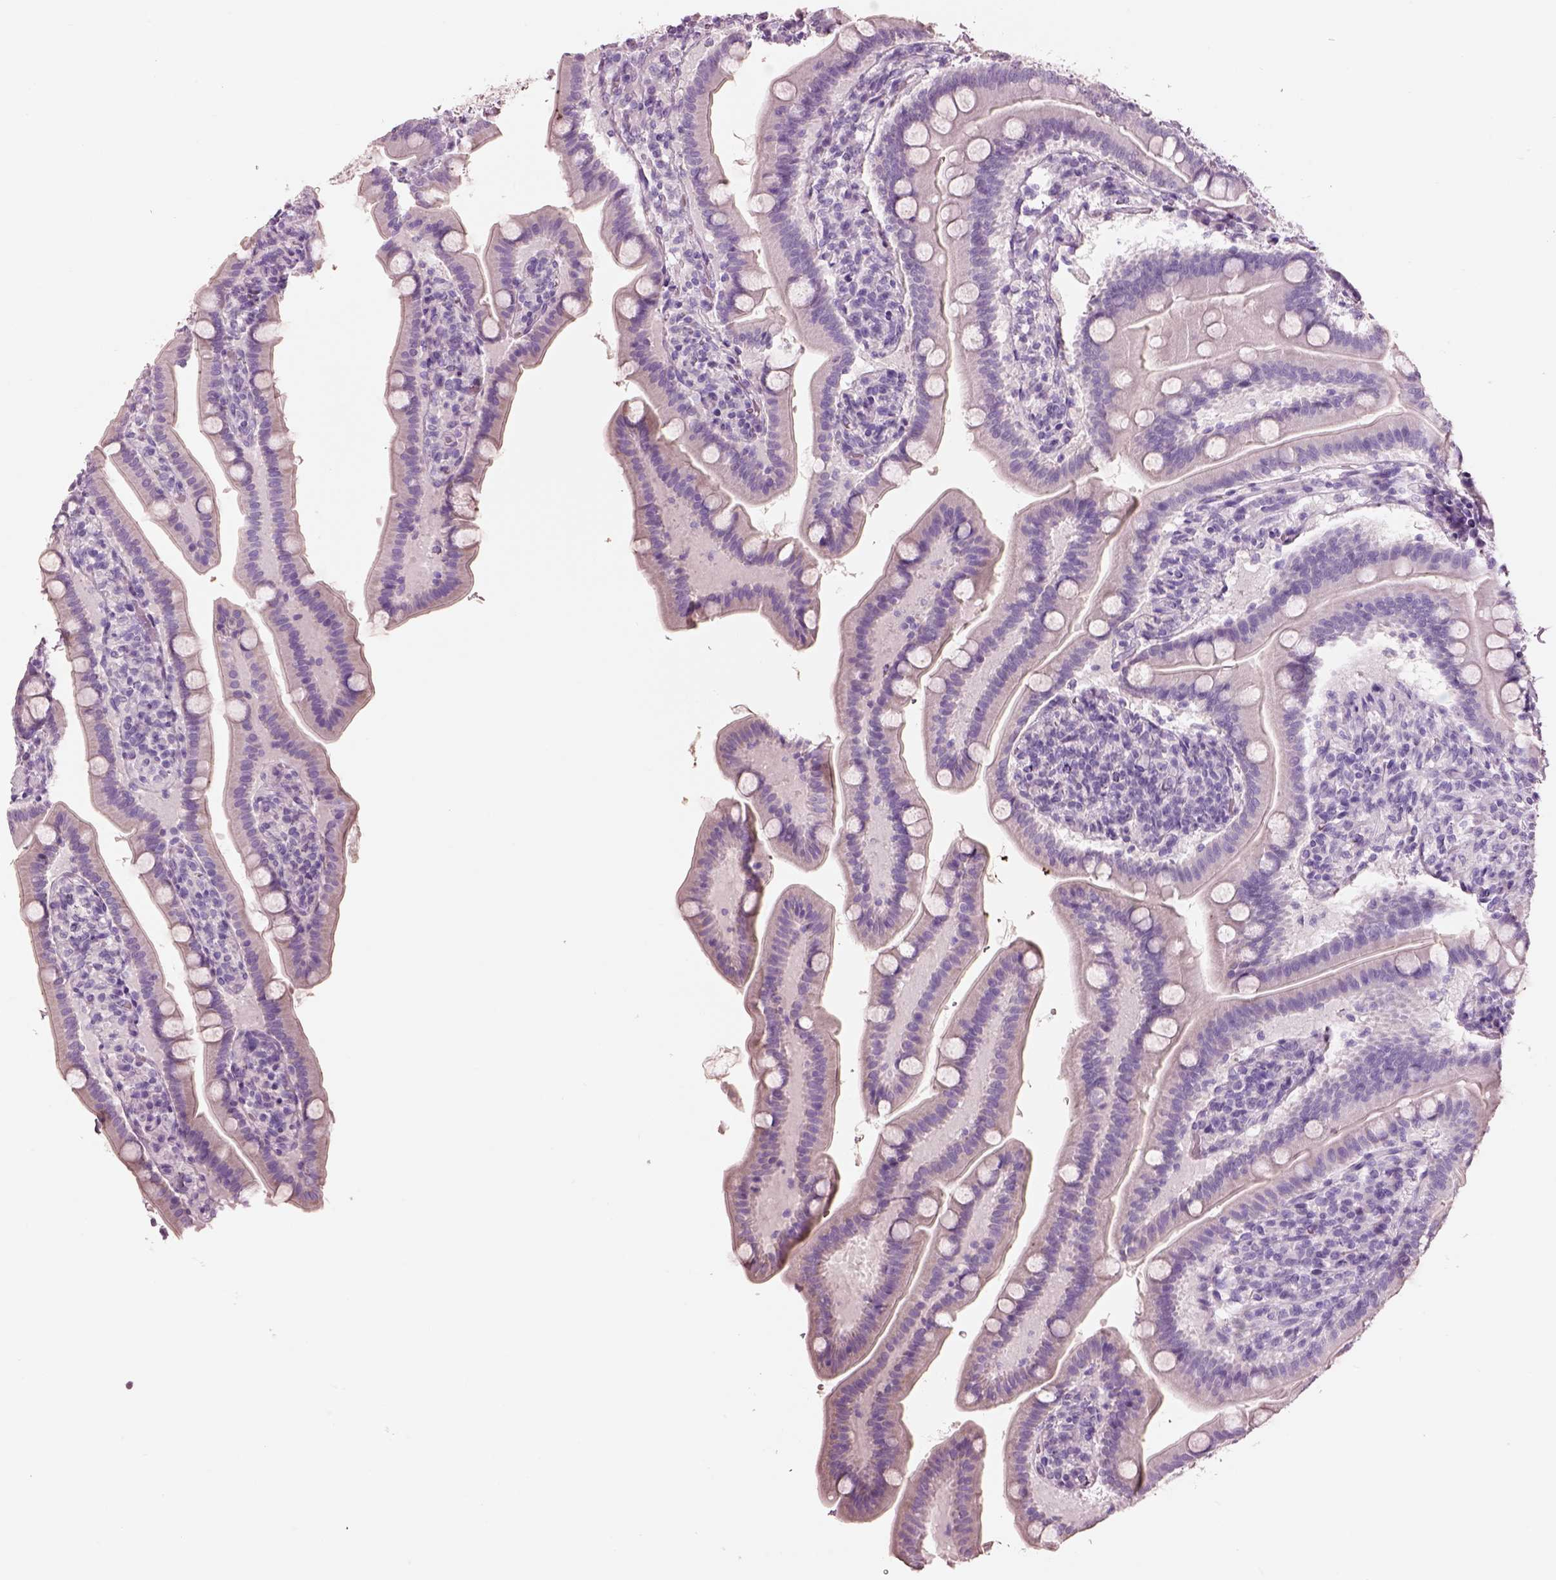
{"staining": {"intensity": "negative", "quantity": "none", "location": "none"}, "tissue": "small intestine", "cell_type": "Glandular cells", "image_type": "normal", "snomed": [{"axis": "morphology", "description": "Normal tissue, NOS"}, {"axis": "topography", "description": "Small intestine"}], "caption": "Immunohistochemistry image of unremarkable small intestine stained for a protein (brown), which displays no positivity in glandular cells. Nuclei are stained in blue.", "gene": "PNOC", "patient": {"sex": "male", "age": 66}}